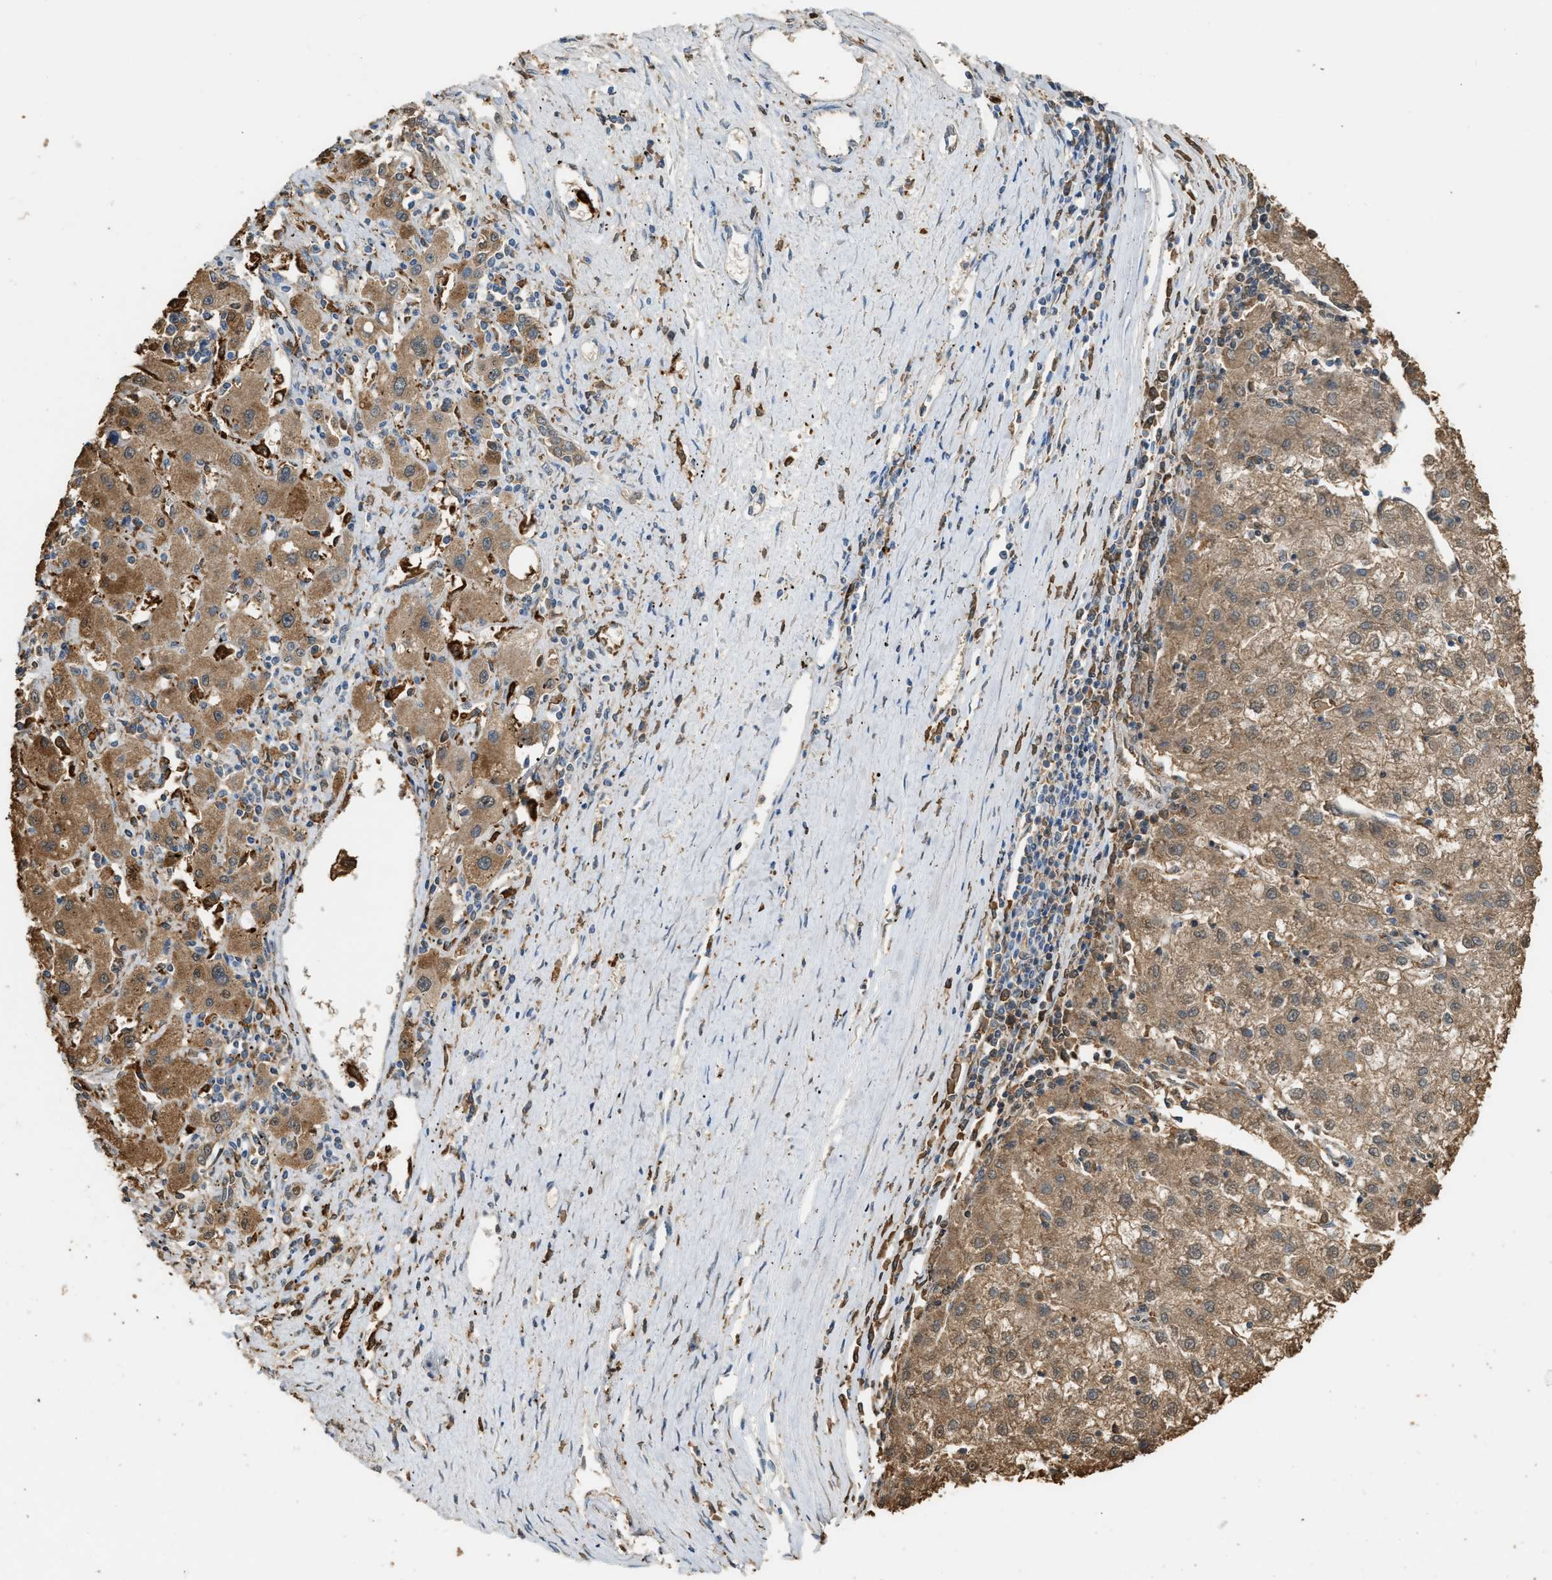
{"staining": {"intensity": "moderate", "quantity": ">75%", "location": "cytoplasmic/membranous"}, "tissue": "liver cancer", "cell_type": "Tumor cells", "image_type": "cancer", "snomed": [{"axis": "morphology", "description": "Carcinoma, Hepatocellular, NOS"}, {"axis": "topography", "description": "Liver"}], "caption": "Immunohistochemical staining of hepatocellular carcinoma (liver) demonstrates medium levels of moderate cytoplasmic/membranous positivity in about >75% of tumor cells.", "gene": "GCN1", "patient": {"sex": "male", "age": 72}}